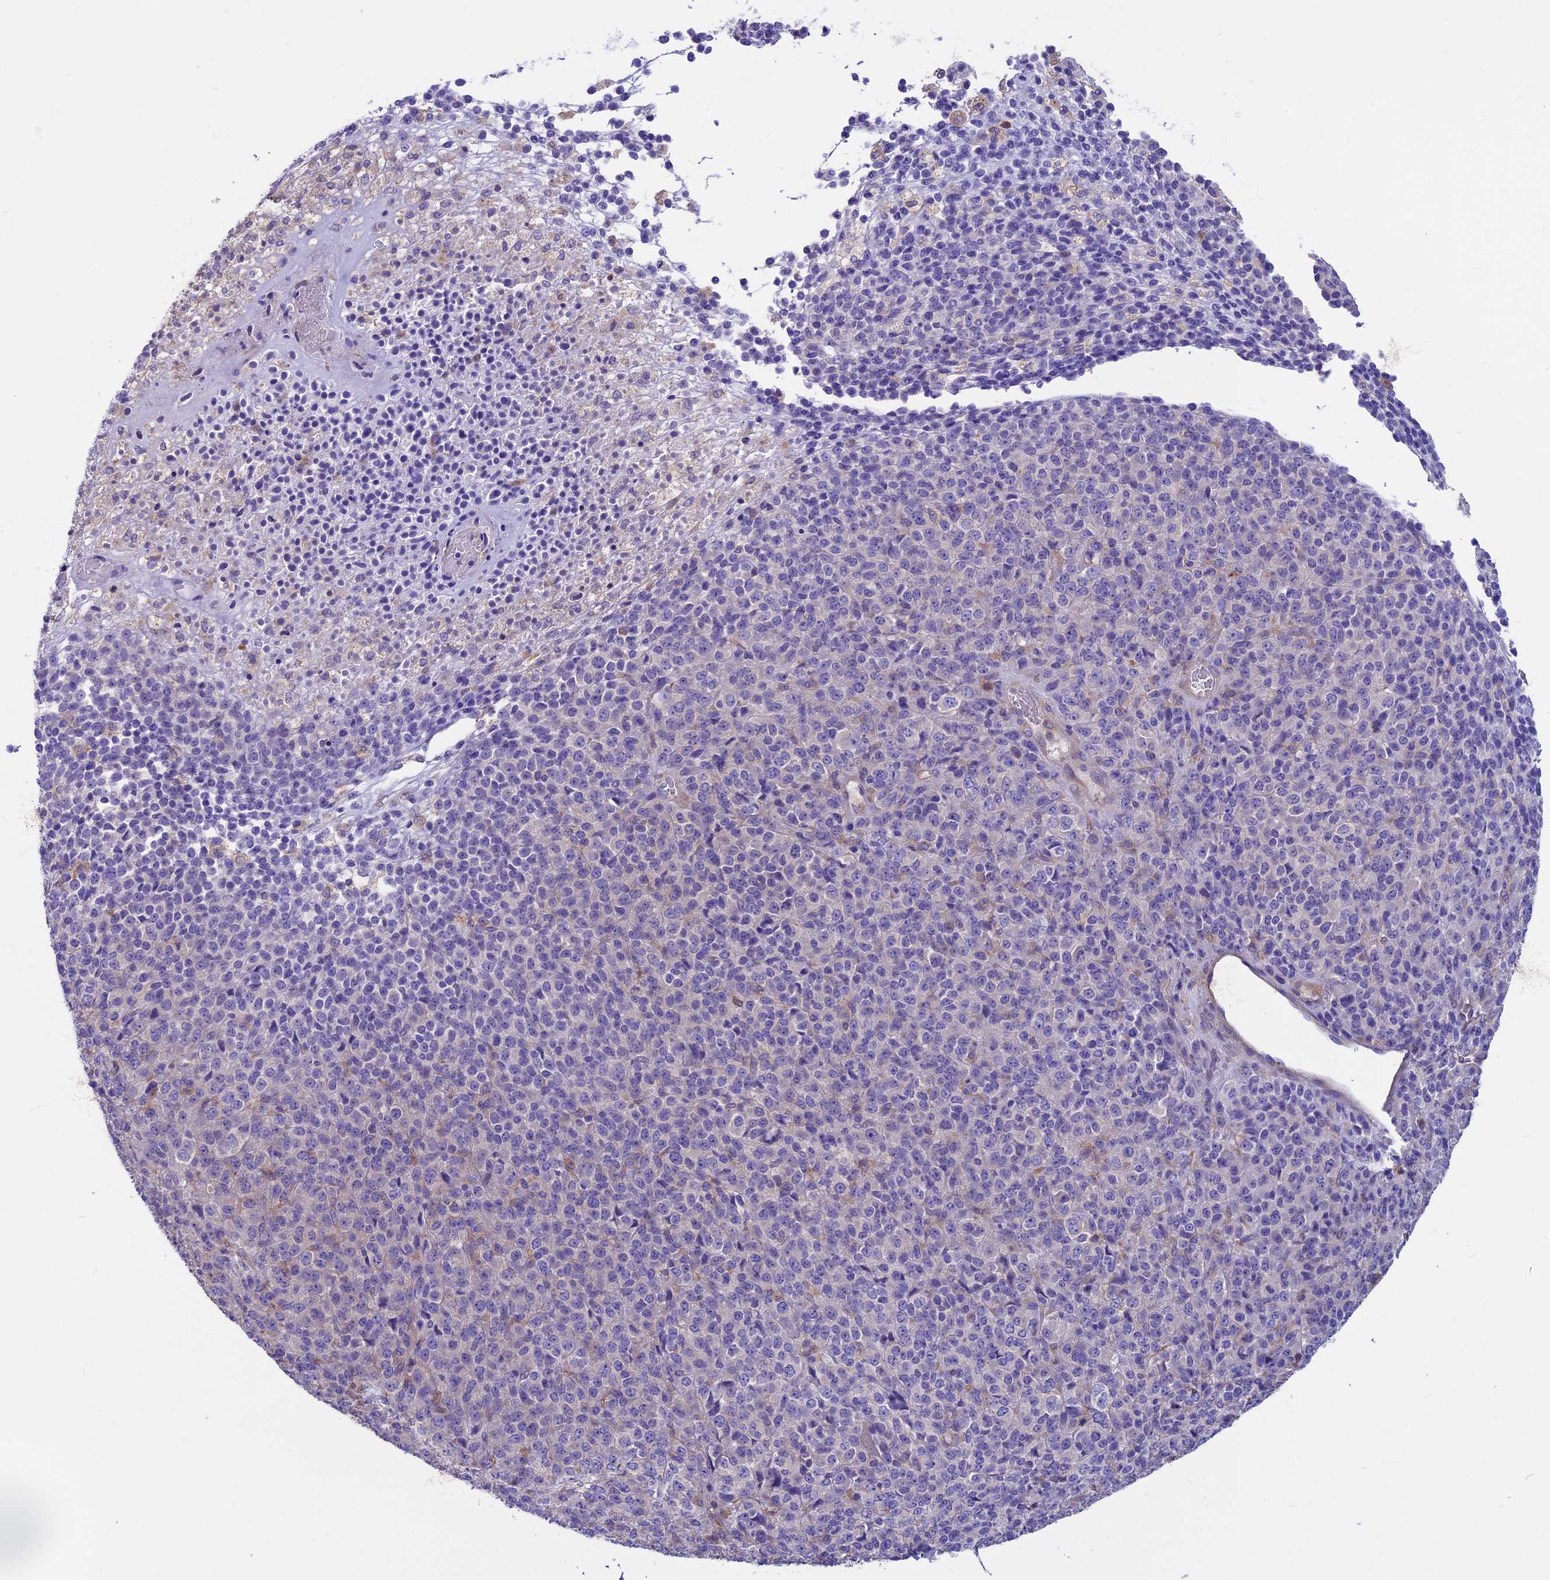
{"staining": {"intensity": "moderate", "quantity": "<25%", "location": "cytoplasmic/membranous"}, "tissue": "melanoma", "cell_type": "Tumor cells", "image_type": "cancer", "snomed": [{"axis": "morphology", "description": "Malignant melanoma, Metastatic site"}, {"axis": "topography", "description": "Brain"}], "caption": "An IHC photomicrograph of neoplastic tissue is shown. Protein staining in brown labels moderate cytoplasmic/membranous positivity in malignant melanoma (metastatic site) within tumor cells. (Stains: DAB (3,3'-diaminobenzidine) in brown, nuclei in blue, Microscopy: brightfield microscopy at high magnification).", "gene": "CDAN1", "patient": {"sex": "female", "age": 56}}